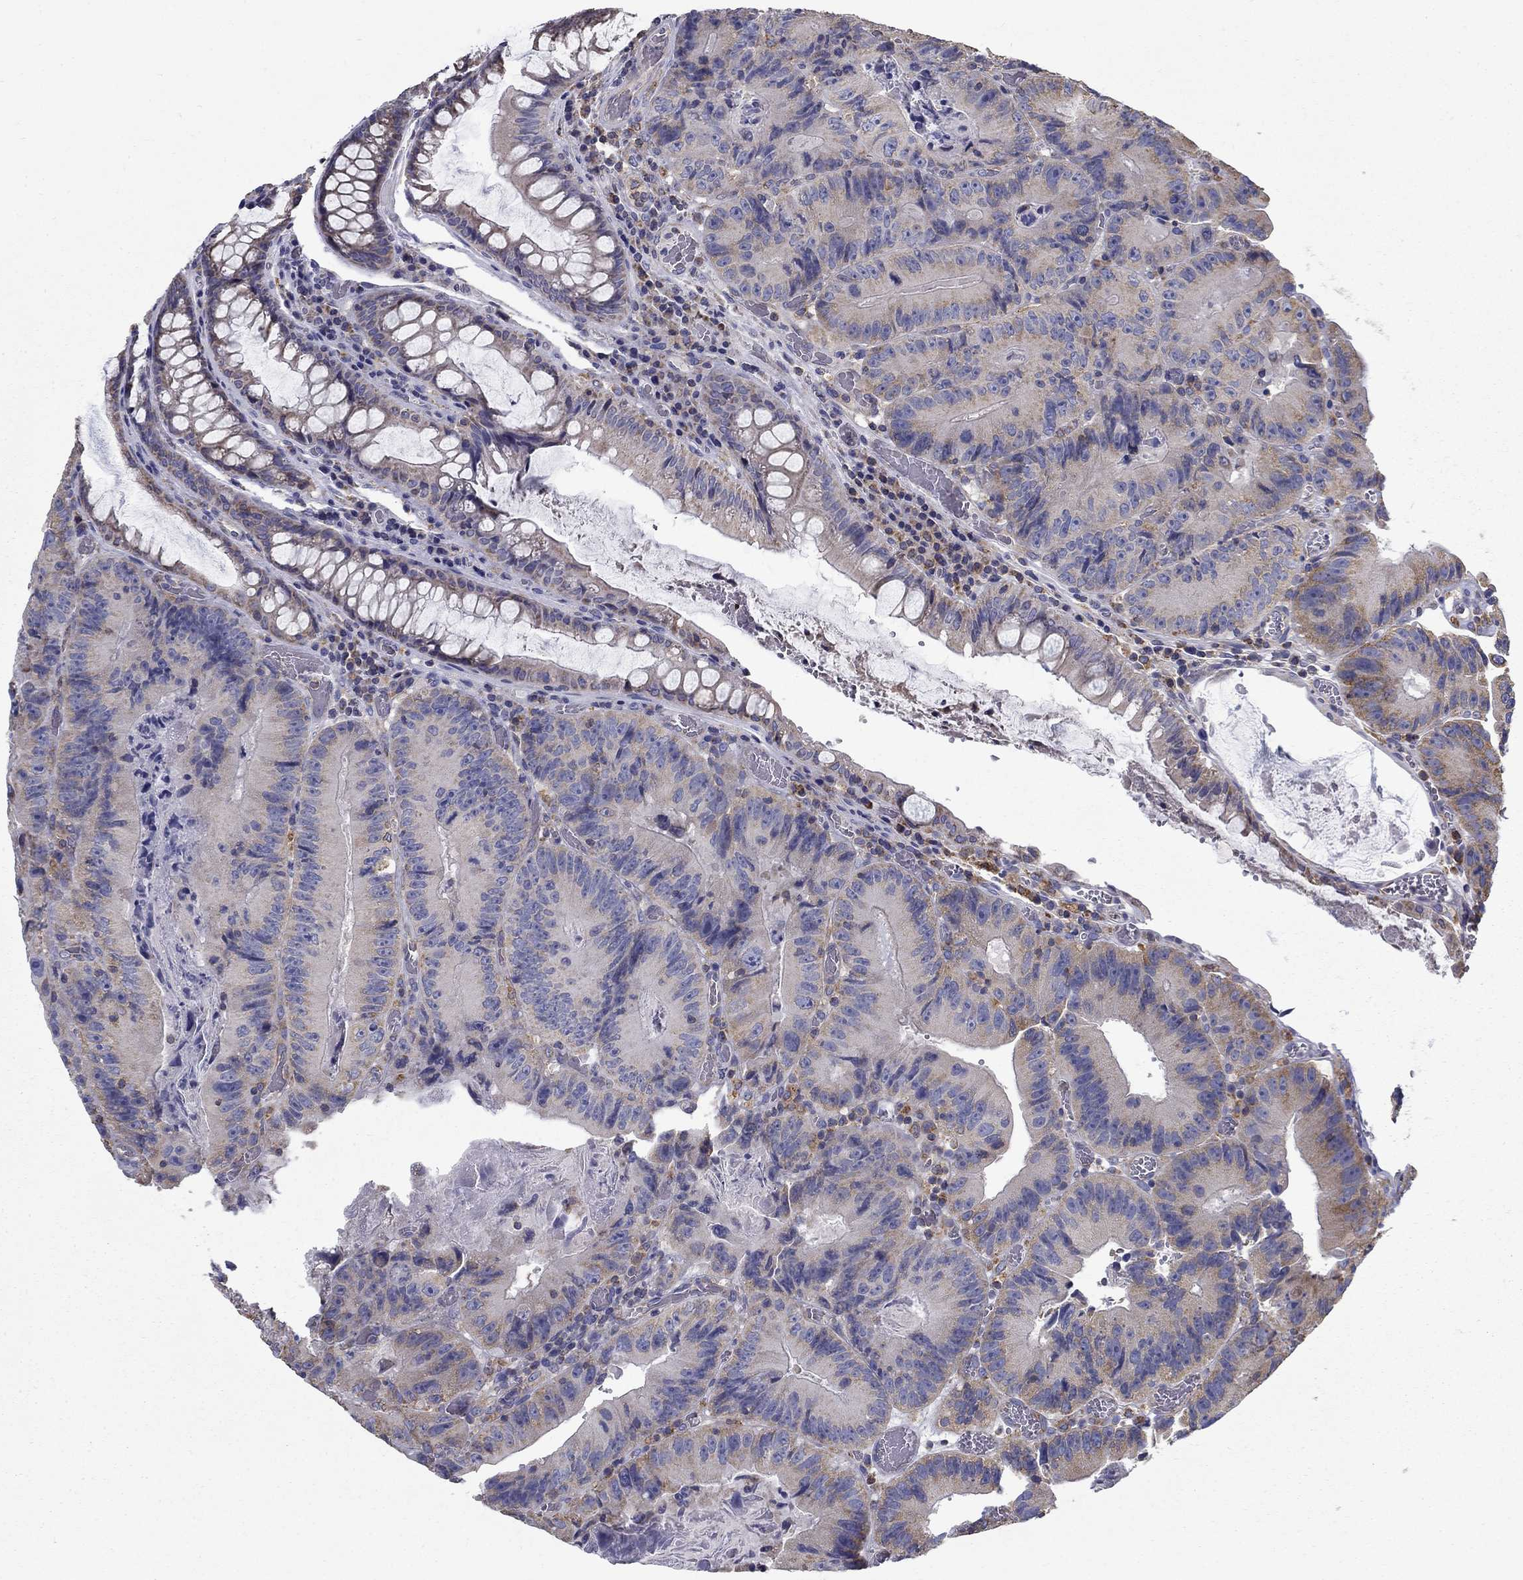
{"staining": {"intensity": "moderate", "quantity": "<25%", "location": "cytoplasmic/membranous"}, "tissue": "colorectal cancer", "cell_type": "Tumor cells", "image_type": "cancer", "snomed": [{"axis": "morphology", "description": "Adenocarcinoma, NOS"}, {"axis": "topography", "description": "Colon"}], "caption": "IHC micrograph of neoplastic tissue: human colorectal adenocarcinoma stained using immunohistochemistry shows low levels of moderate protein expression localized specifically in the cytoplasmic/membranous of tumor cells, appearing as a cytoplasmic/membranous brown color.", "gene": "NME5", "patient": {"sex": "female", "age": 86}}